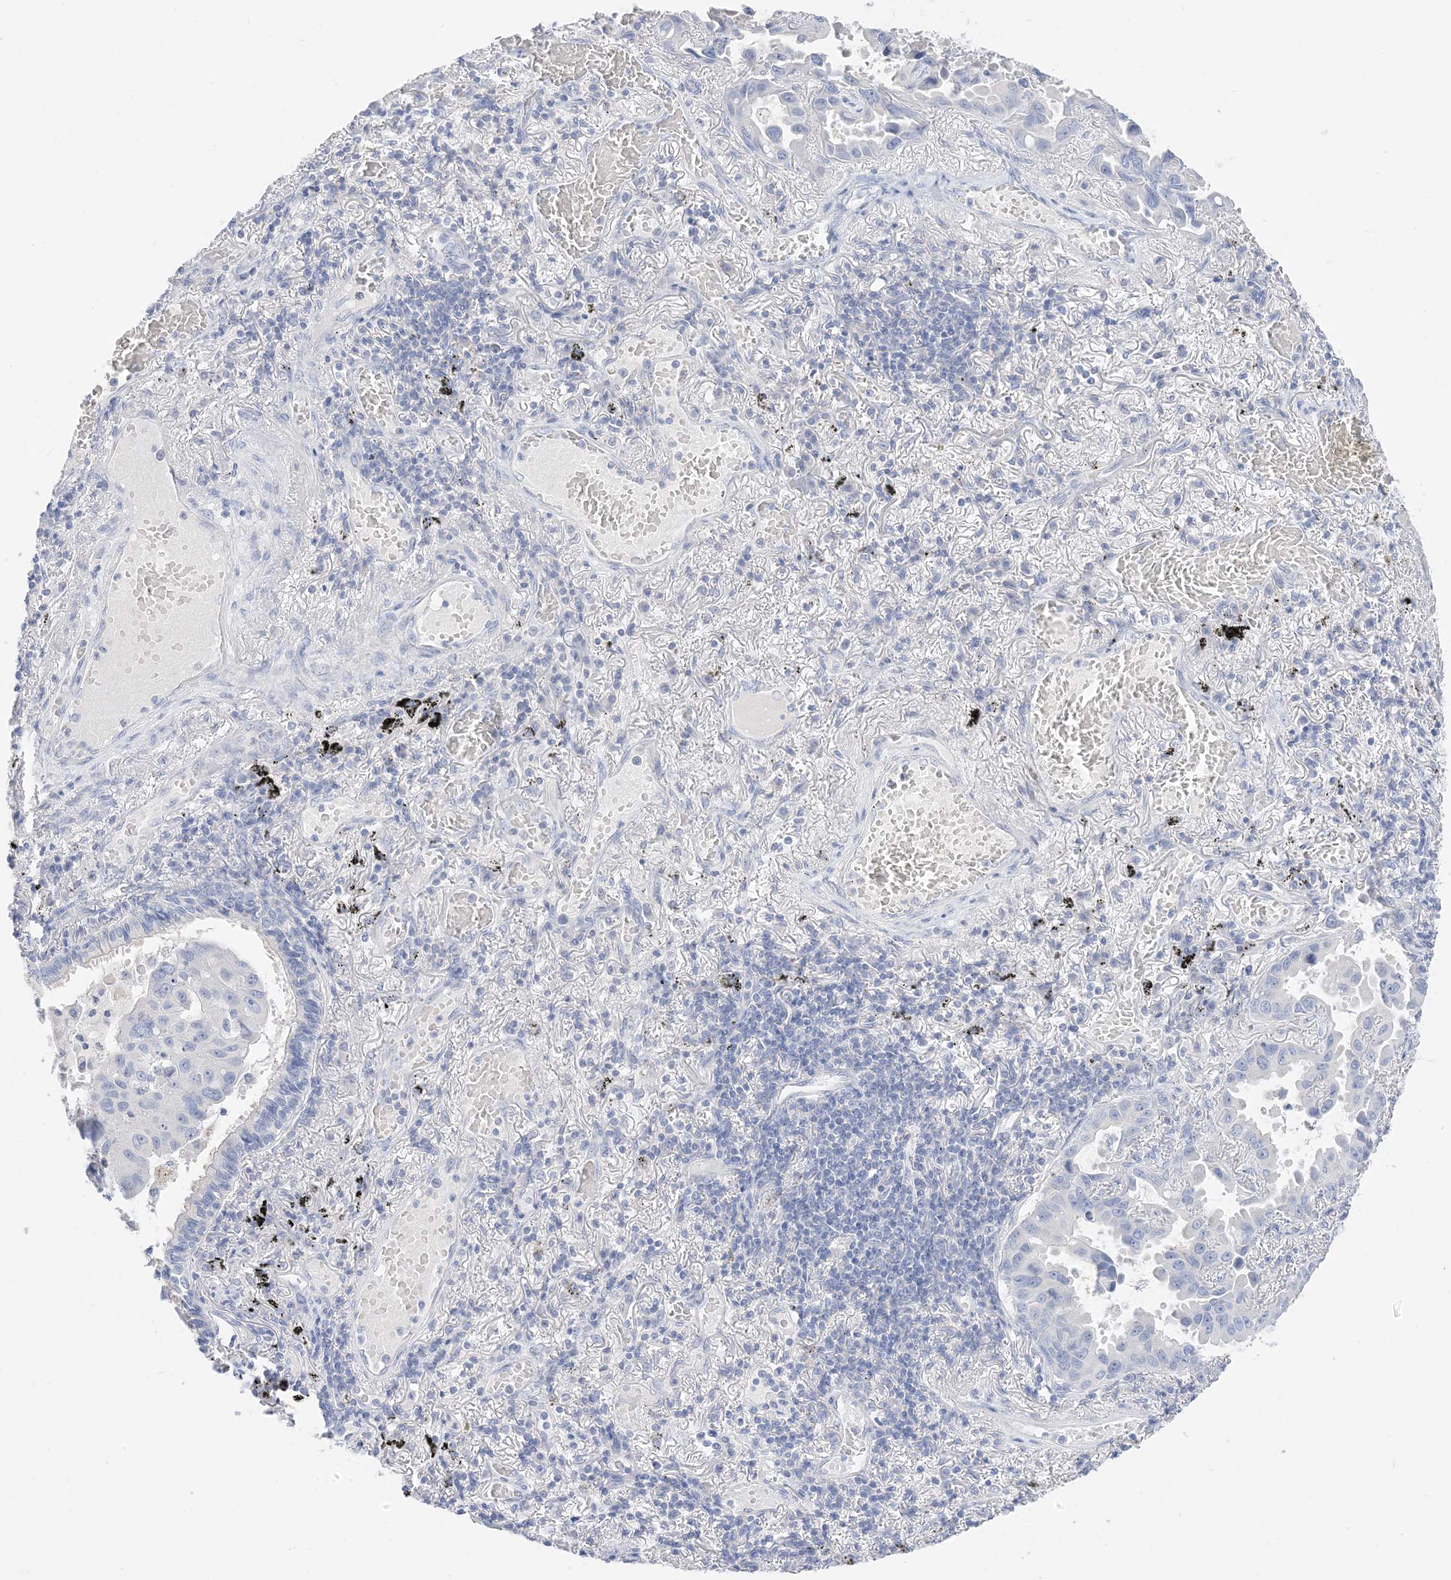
{"staining": {"intensity": "negative", "quantity": "none", "location": "none"}, "tissue": "lung cancer", "cell_type": "Tumor cells", "image_type": "cancer", "snomed": [{"axis": "morphology", "description": "Adenocarcinoma, NOS"}, {"axis": "topography", "description": "Lung"}], "caption": "The histopathology image shows no staining of tumor cells in lung adenocarcinoma.", "gene": "MUC17", "patient": {"sex": "male", "age": 64}}